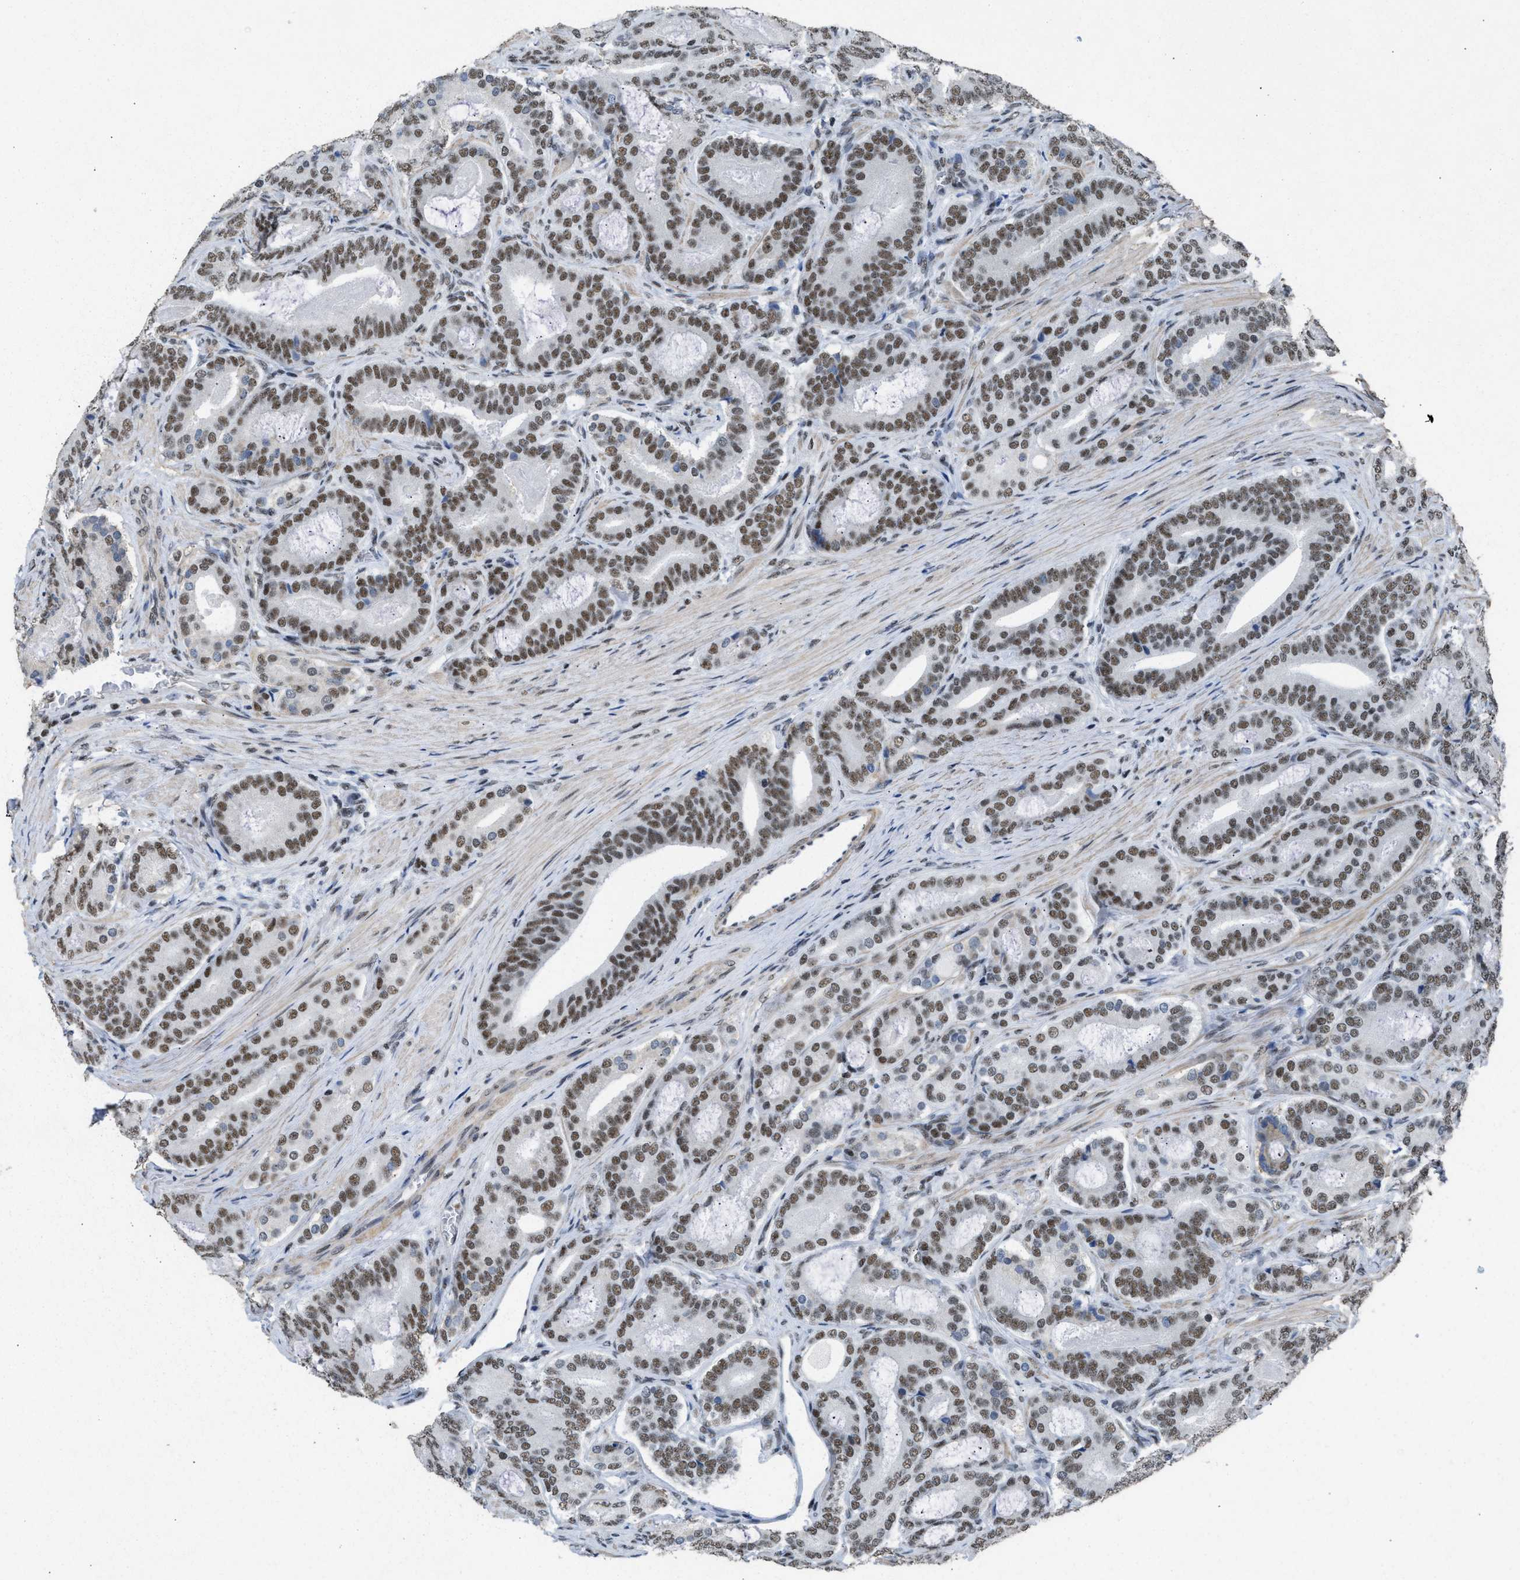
{"staining": {"intensity": "moderate", "quantity": ">75%", "location": "nuclear"}, "tissue": "prostate cancer", "cell_type": "Tumor cells", "image_type": "cancer", "snomed": [{"axis": "morphology", "description": "Adenocarcinoma, High grade"}, {"axis": "topography", "description": "Prostate"}], "caption": "The immunohistochemical stain shows moderate nuclear expression in tumor cells of adenocarcinoma (high-grade) (prostate) tissue.", "gene": "SCAF4", "patient": {"sex": "male", "age": 60}}